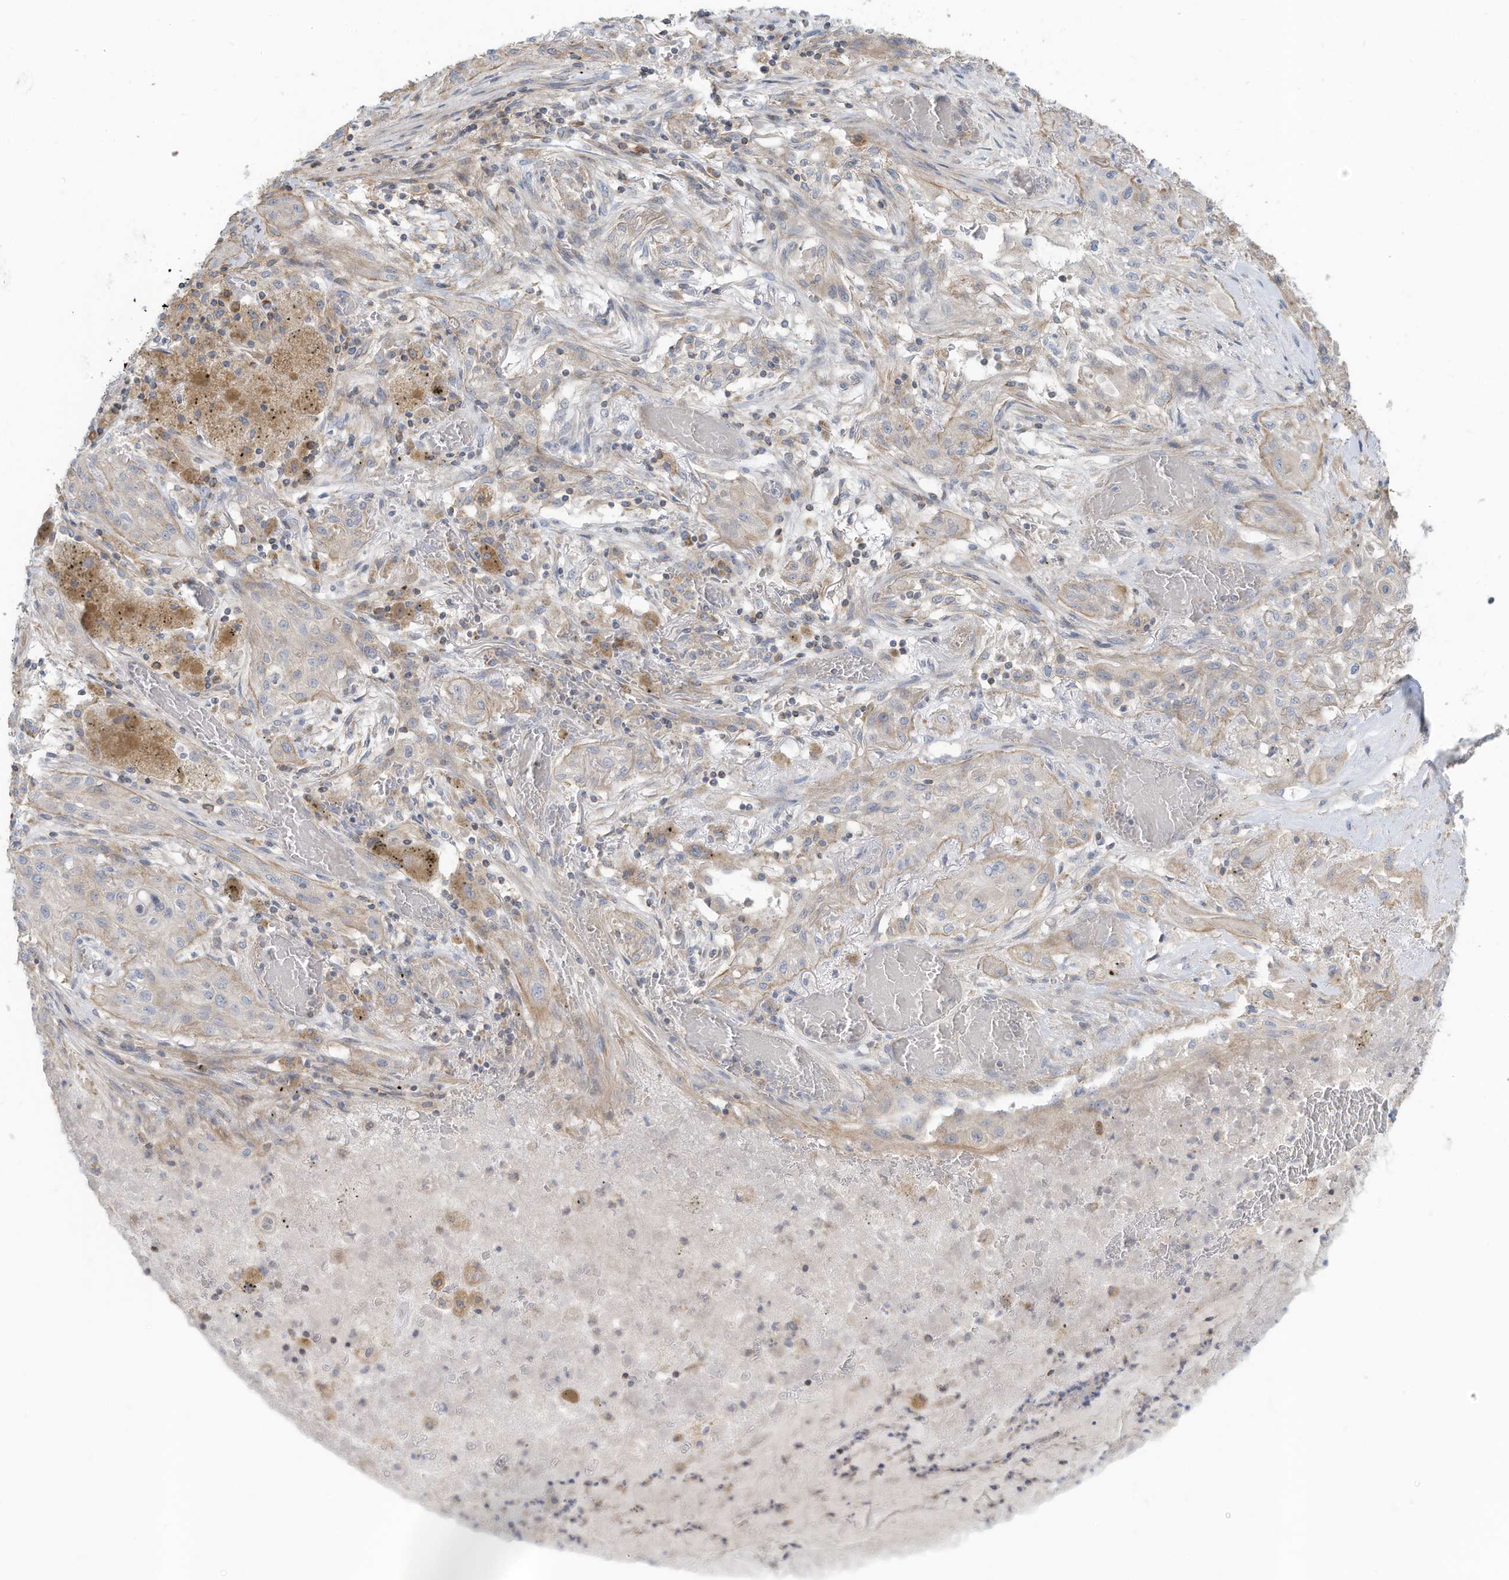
{"staining": {"intensity": "negative", "quantity": "none", "location": "none"}, "tissue": "lung cancer", "cell_type": "Tumor cells", "image_type": "cancer", "snomed": [{"axis": "morphology", "description": "Squamous cell carcinoma, NOS"}, {"axis": "topography", "description": "Lung"}], "caption": "IHC image of squamous cell carcinoma (lung) stained for a protein (brown), which exhibits no expression in tumor cells. Brightfield microscopy of IHC stained with DAB (3,3'-diaminobenzidine) (brown) and hematoxylin (blue), captured at high magnification.", "gene": "GTPBP2", "patient": {"sex": "female", "age": 47}}